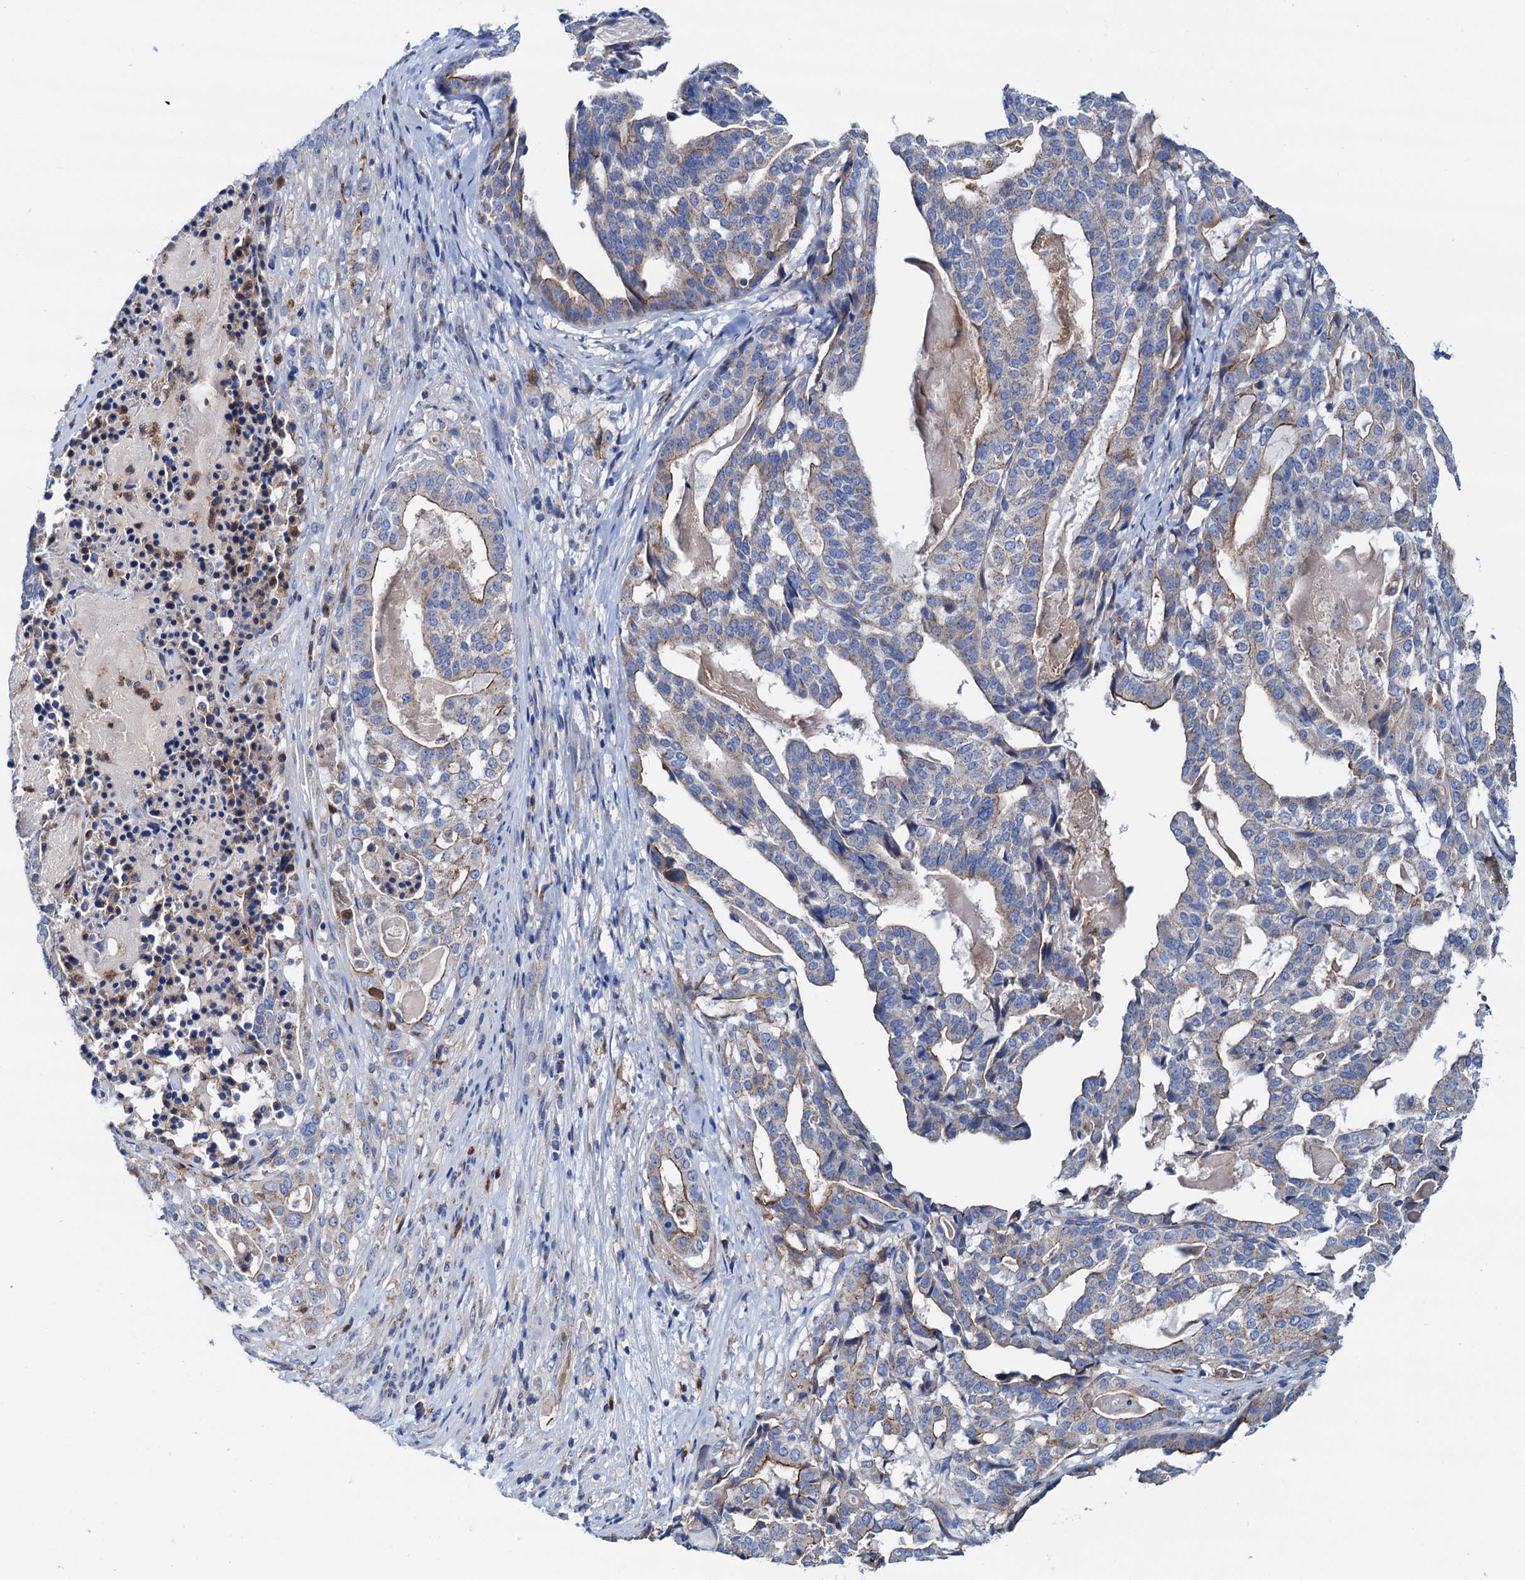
{"staining": {"intensity": "weak", "quantity": "<25%", "location": "cytoplasmic/membranous"}, "tissue": "stomach cancer", "cell_type": "Tumor cells", "image_type": "cancer", "snomed": [{"axis": "morphology", "description": "Adenocarcinoma, NOS"}, {"axis": "topography", "description": "Stomach"}], "caption": "Immunohistochemistry (IHC) histopathology image of neoplastic tissue: stomach adenocarcinoma stained with DAB (3,3'-diaminobenzidine) shows no significant protein expression in tumor cells. The staining is performed using DAB brown chromogen with nuclei counter-stained in using hematoxylin.", "gene": "RASSF9", "patient": {"sex": "male", "age": 48}}